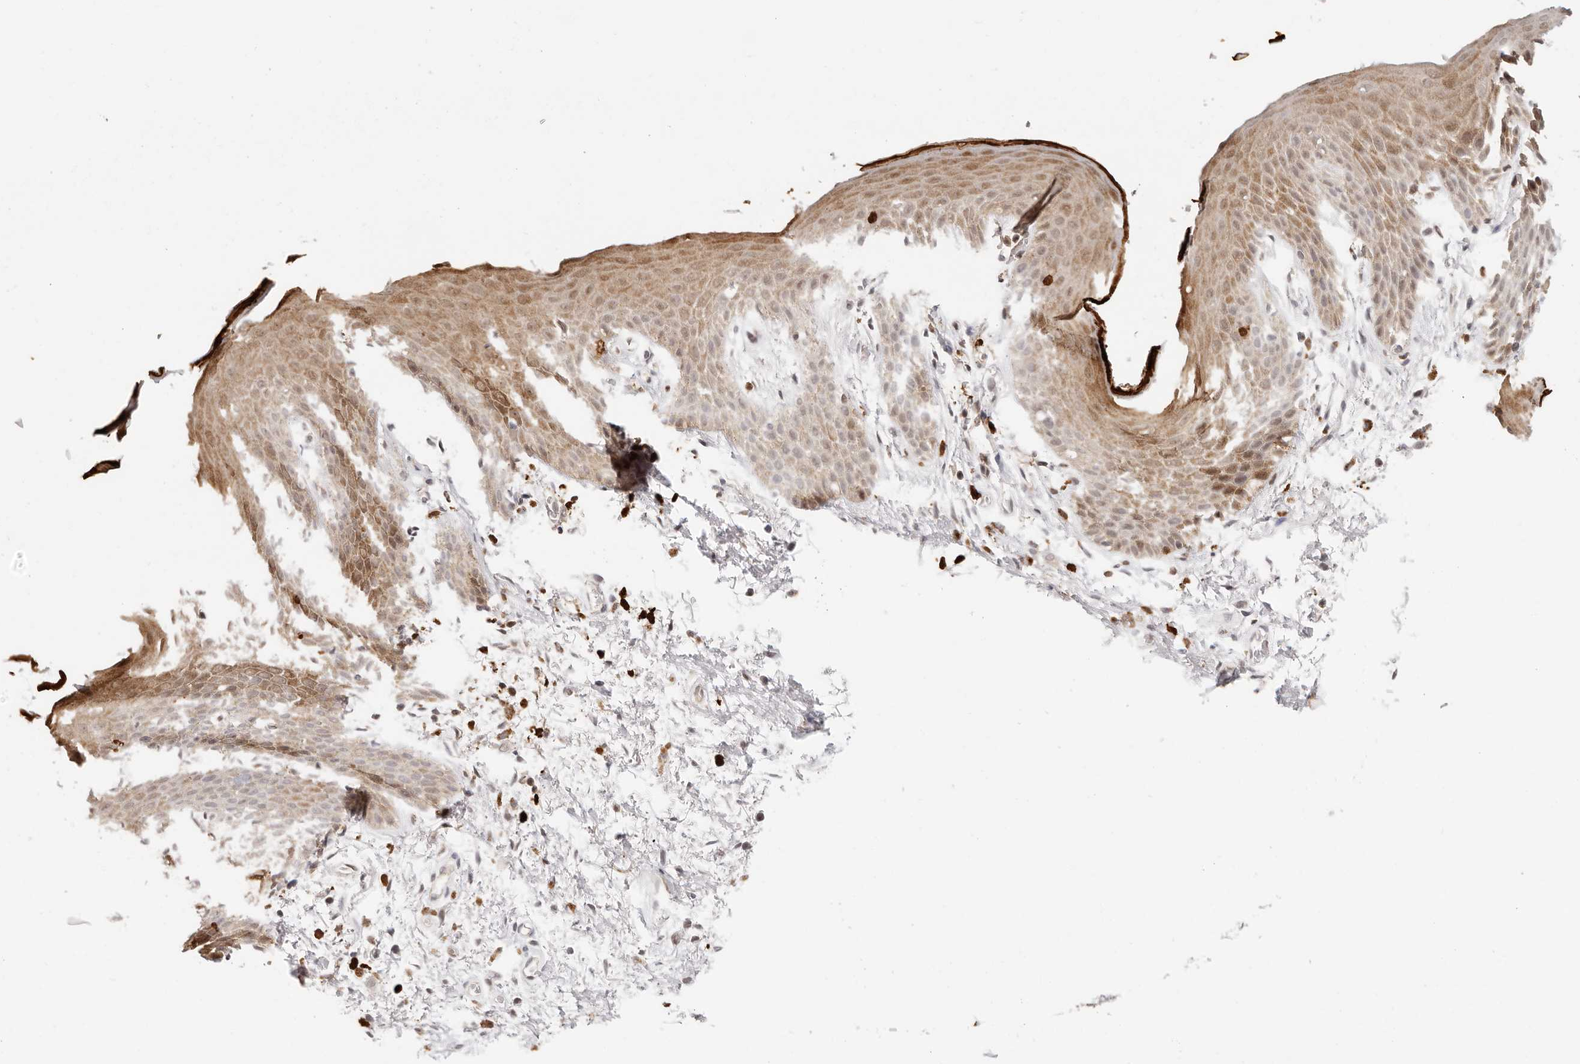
{"staining": {"intensity": "moderate", "quantity": ">75%", "location": "cytoplasmic/membranous,nuclear"}, "tissue": "skin", "cell_type": "Epidermal cells", "image_type": "normal", "snomed": [{"axis": "morphology", "description": "Normal tissue, NOS"}, {"axis": "topography", "description": "Anal"}], "caption": "An IHC micrograph of normal tissue is shown. Protein staining in brown highlights moderate cytoplasmic/membranous,nuclear positivity in skin within epidermal cells. (DAB = brown stain, brightfield microscopy at high magnification).", "gene": "AFDN", "patient": {"sex": "male", "age": 74}}